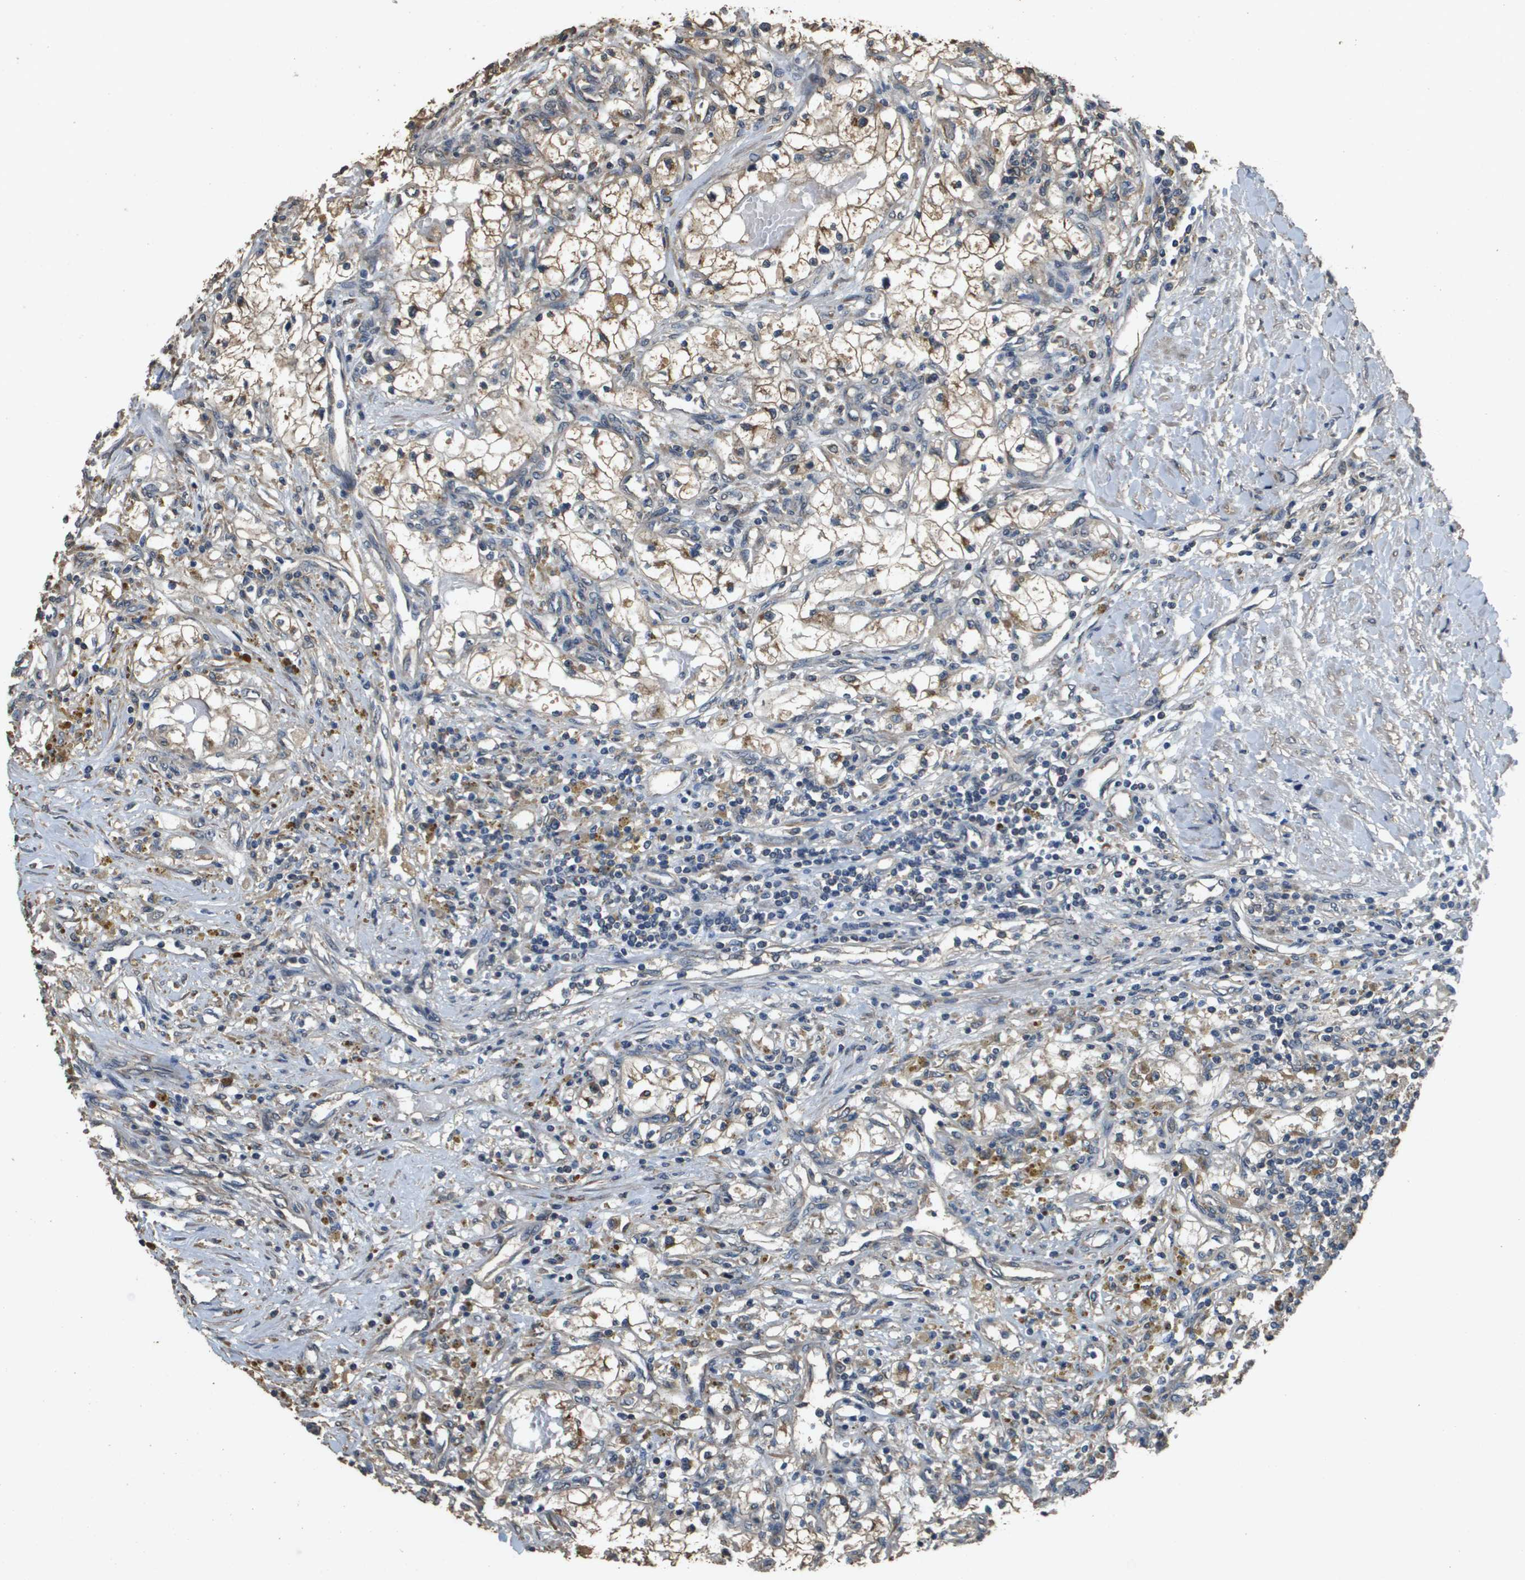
{"staining": {"intensity": "weak", "quantity": ">75%", "location": "cytoplasmic/membranous"}, "tissue": "renal cancer", "cell_type": "Tumor cells", "image_type": "cancer", "snomed": [{"axis": "morphology", "description": "Adenocarcinoma, NOS"}, {"axis": "topography", "description": "Kidney"}], "caption": "Immunohistochemistry (IHC) staining of renal adenocarcinoma, which demonstrates low levels of weak cytoplasmic/membranous staining in approximately >75% of tumor cells indicating weak cytoplasmic/membranous protein staining. The staining was performed using DAB (3,3'-diaminobenzidine) (brown) for protein detection and nuclei were counterstained in hematoxylin (blue).", "gene": "RAB6B", "patient": {"sex": "male", "age": 68}}